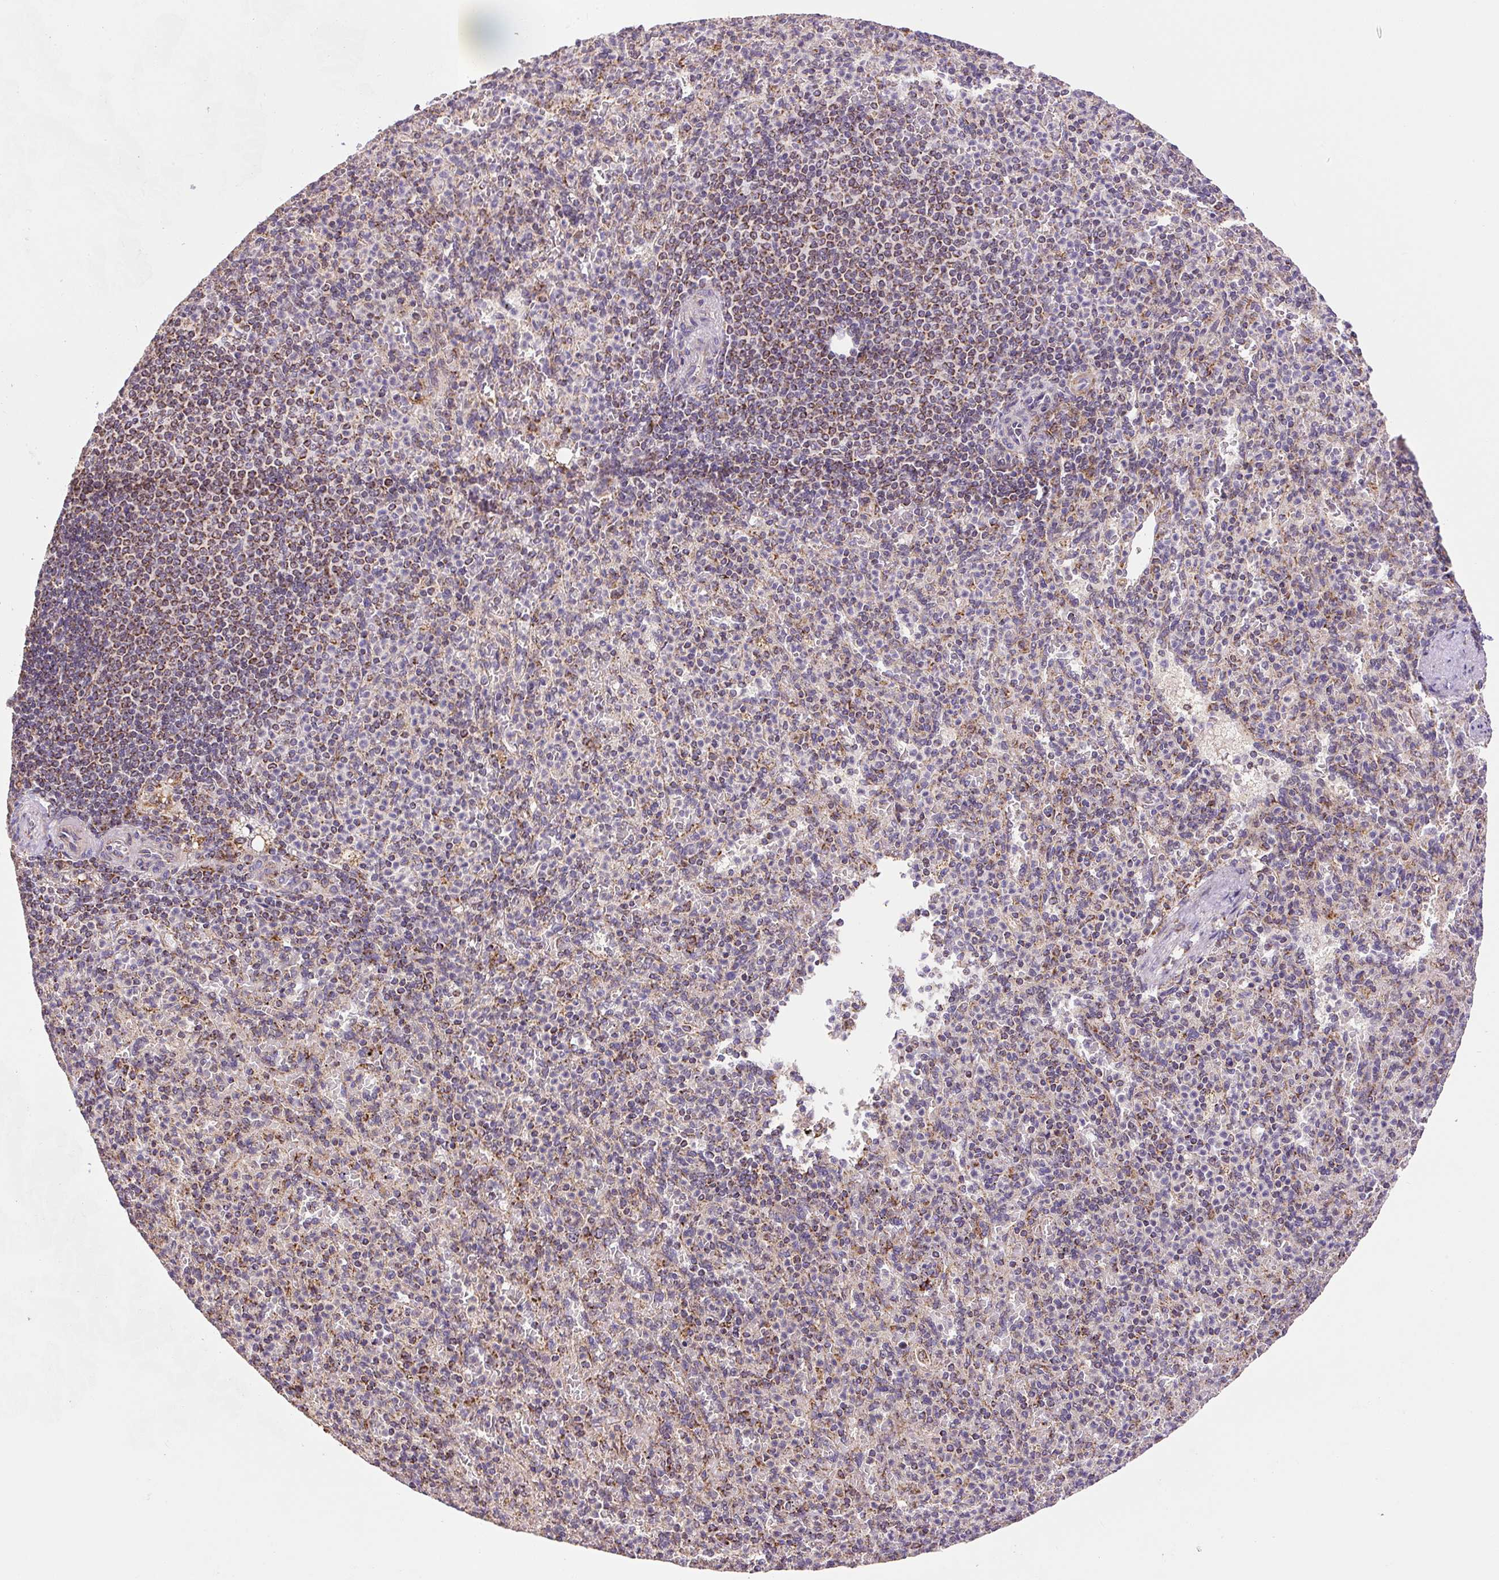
{"staining": {"intensity": "moderate", "quantity": "<25%", "location": "cytoplasmic/membranous"}, "tissue": "spleen", "cell_type": "Cells in red pulp", "image_type": "normal", "snomed": [{"axis": "morphology", "description": "Normal tissue, NOS"}, {"axis": "topography", "description": "Spleen"}], "caption": "Immunohistochemistry of unremarkable spleen exhibits low levels of moderate cytoplasmic/membranous expression in about <25% of cells in red pulp. (DAB IHC, brown staining for protein, blue staining for nuclei).", "gene": "MFSD9", "patient": {"sex": "female", "age": 74}}